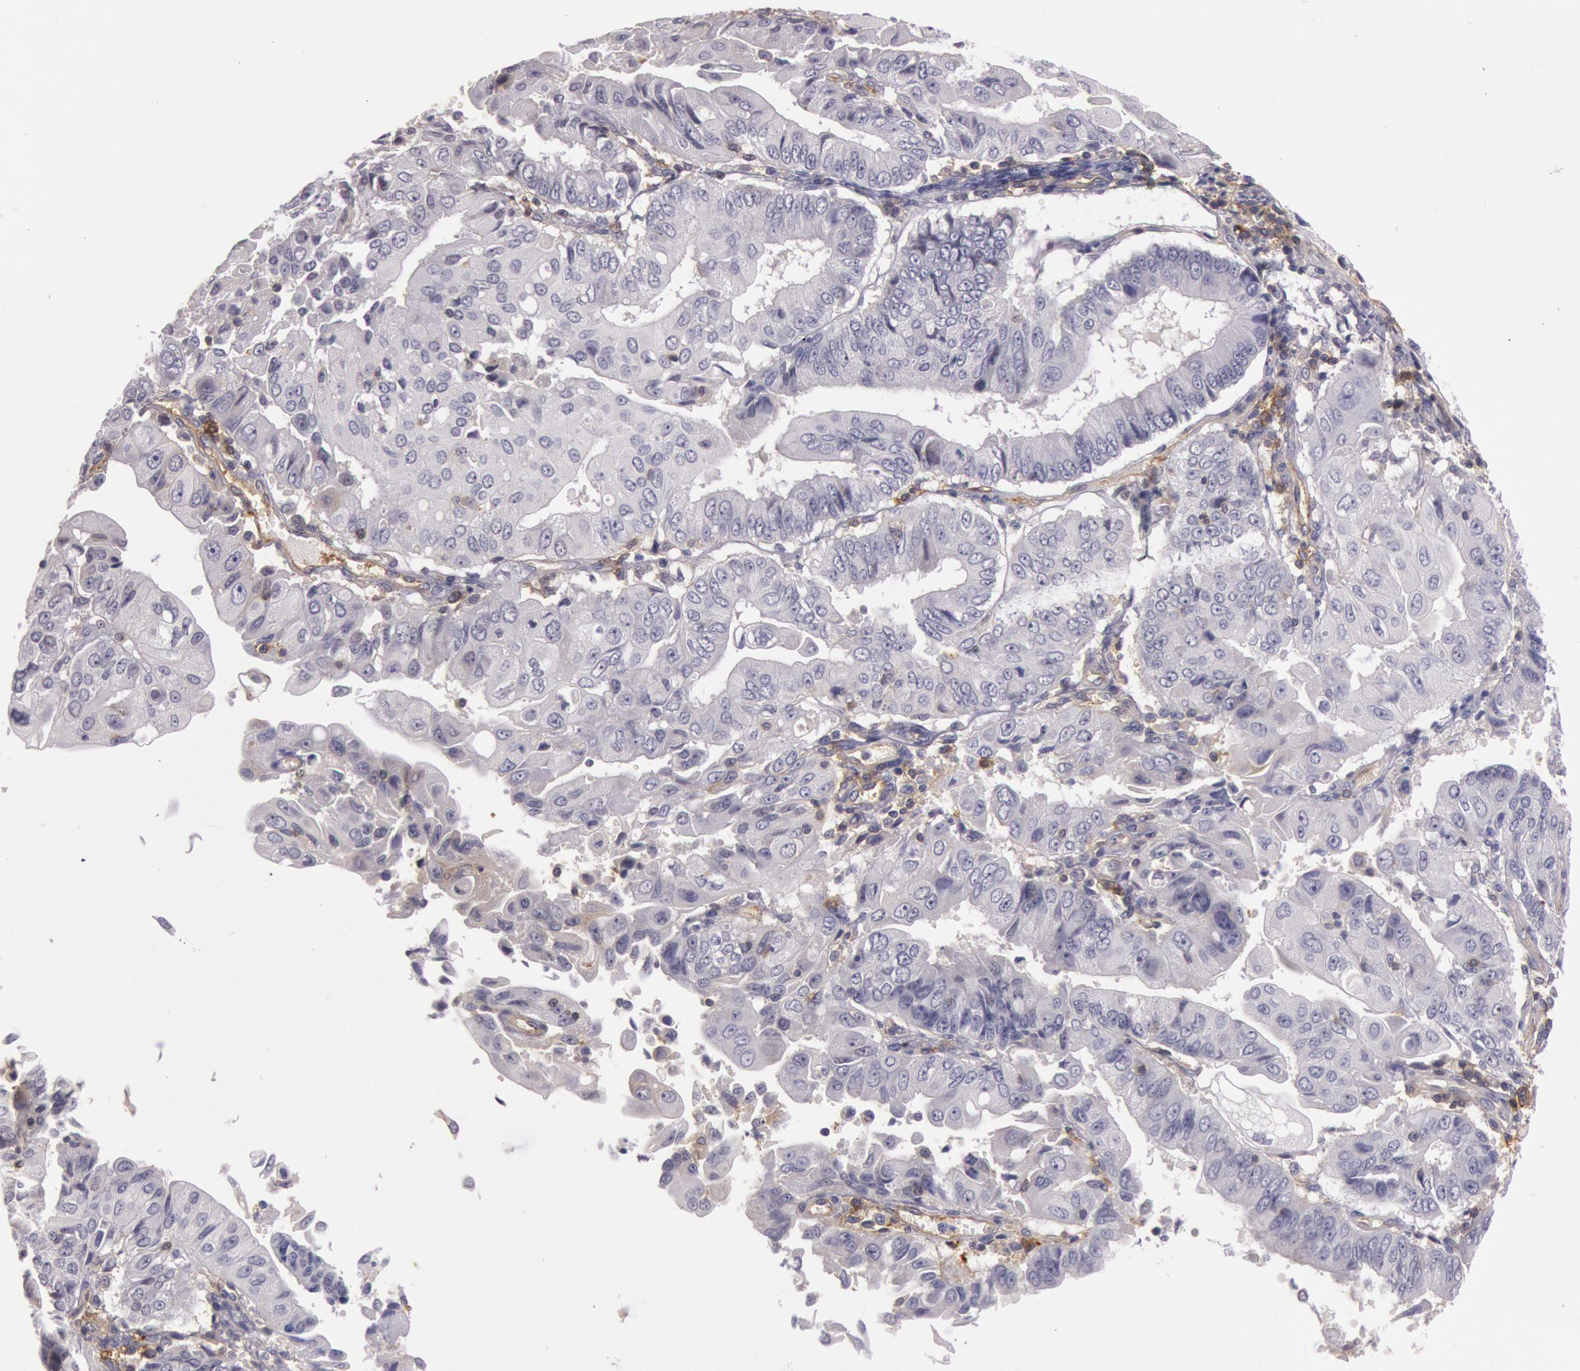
{"staining": {"intensity": "negative", "quantity": "none", "location": "none"}, "tissue": "endometrial cancer", "cell_type": "Tumor cells", "image_type": "cancer", "snomed": [{"axis": "morphology", "description": "Adenocarcinoma, NOS"}, {"axis": "topography", "description": "Endometrium"}], "caption": "There is no significant positivity in tumor cells of endometrial adenocarcinoma. (DAB IHC visualized using brightfield microscopy, high magnification).", "gene": "TRIB2", "patient": {"sex": "female", "age": 75}}